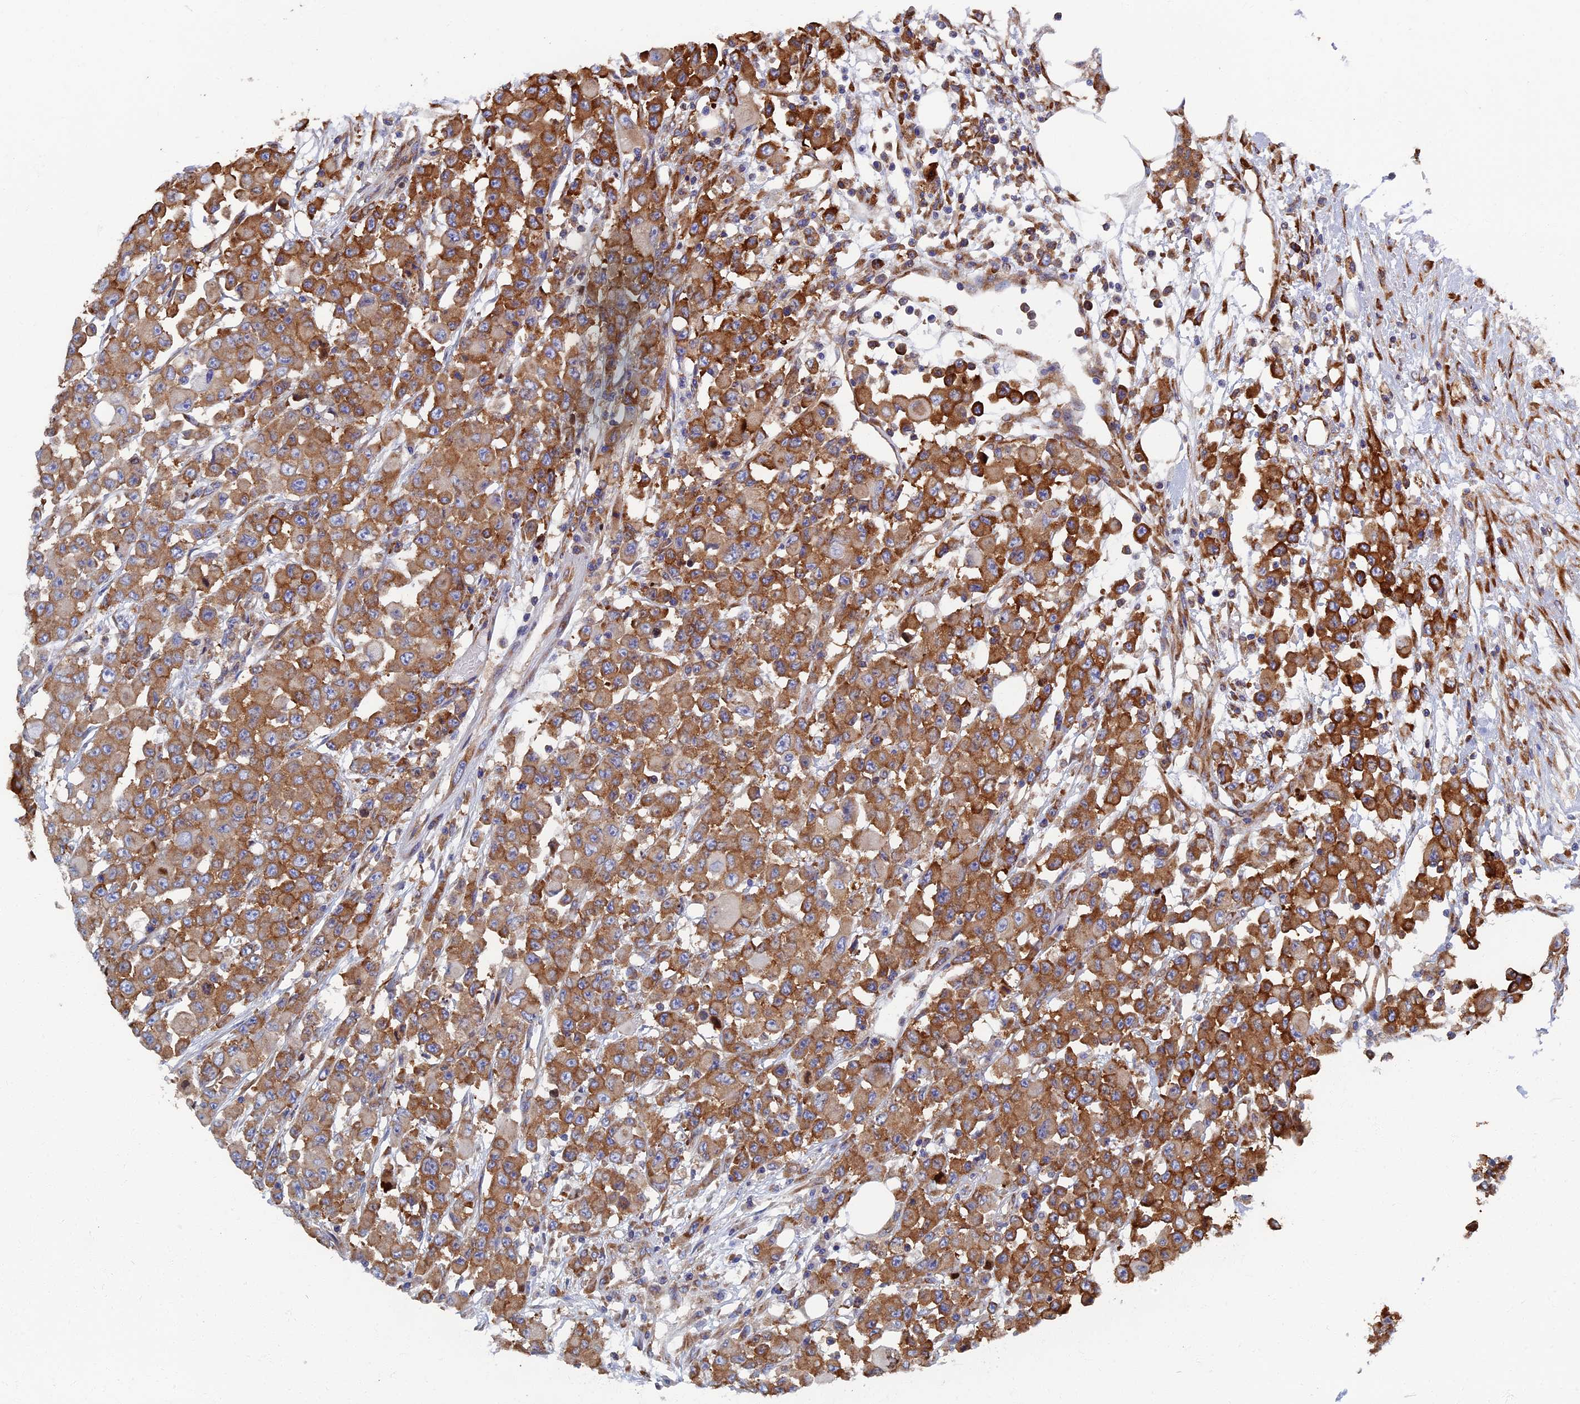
{"staining": {"intensity": "moderate", "quantity": ">75%", "location": "cytoplasmic/membranous"}, "tissue": "colorectal cancer", "cell_type": "Tumor cells", "image_type": "cancer", "snomed": [{"axis": "morphology", "description": "Adenocarcinoma, NOS"}, {"axis": "topography", "description": "Colon"}], "caption": "Immunohistochemistry (DAB) staining of human colorectal cancer (adenocarcinoma) reveals moderate cytoplasmic/membranous protein positivity in approximately >75% of tumor cells.", "gene": "YBX1", "patient": {"sex": "male", "age": 51}}